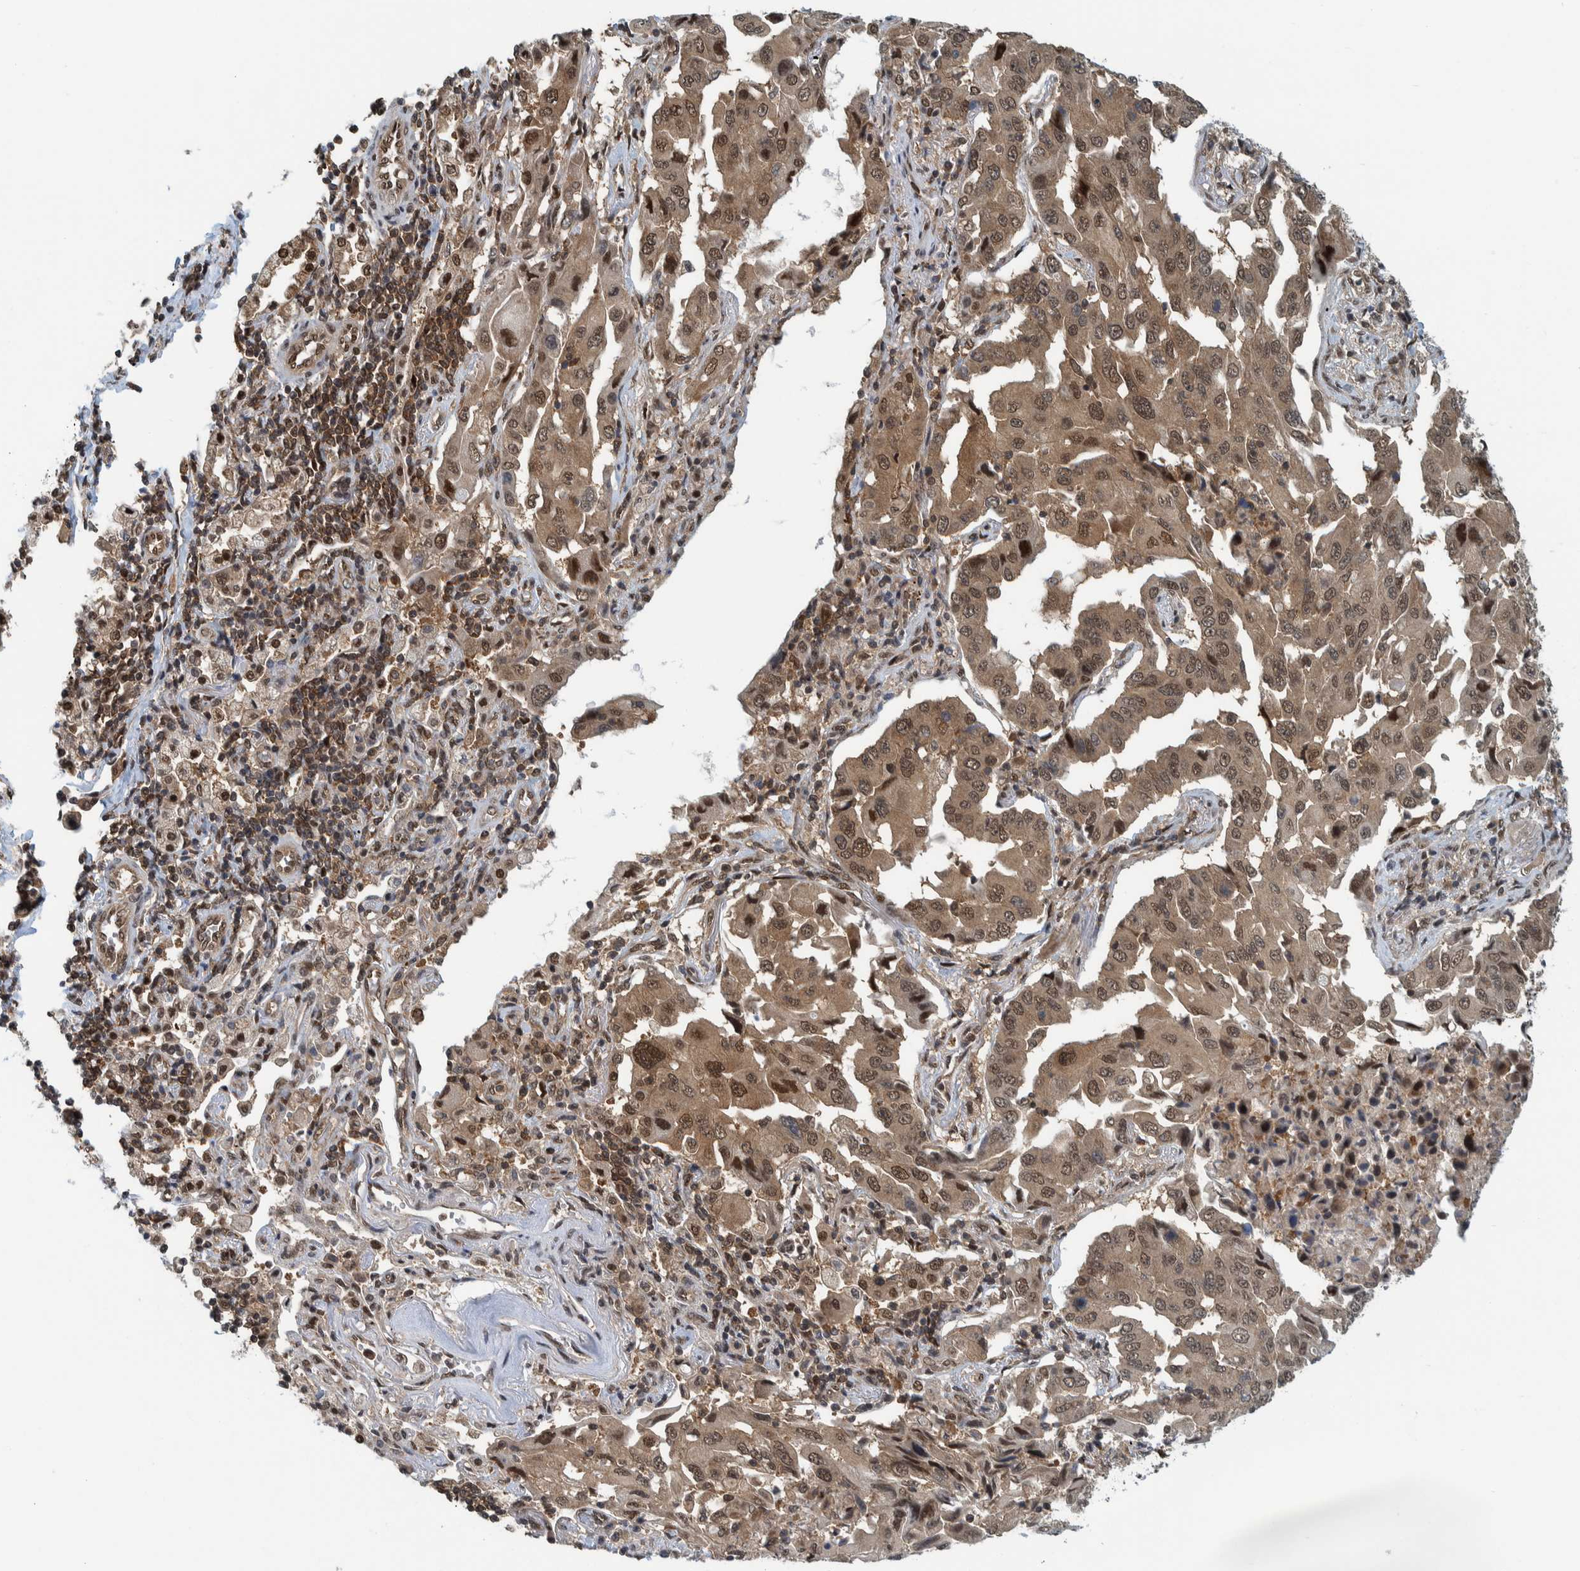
{"staining": {"intensity": "moderate", "quantity": ">75%", "location": "cytoplasmic/membranous,nuclear"}, "tissue": "lung cancer", "cell_type": "Tumor cells", "image_type": "cancer", "snomed": [{"axis": "morphology", "description": "Adenocarcinoma, NOS"}, {"axis": "topography", "description": "Lung"}], "caption": "Tumor cells show moderate cytoplasmic/membranous and nuclear staining in approximately >75% of cells in adenocarcinoma (lung).", "gene": "COPS3", "patient": {"sex": "female", "age": 65}}